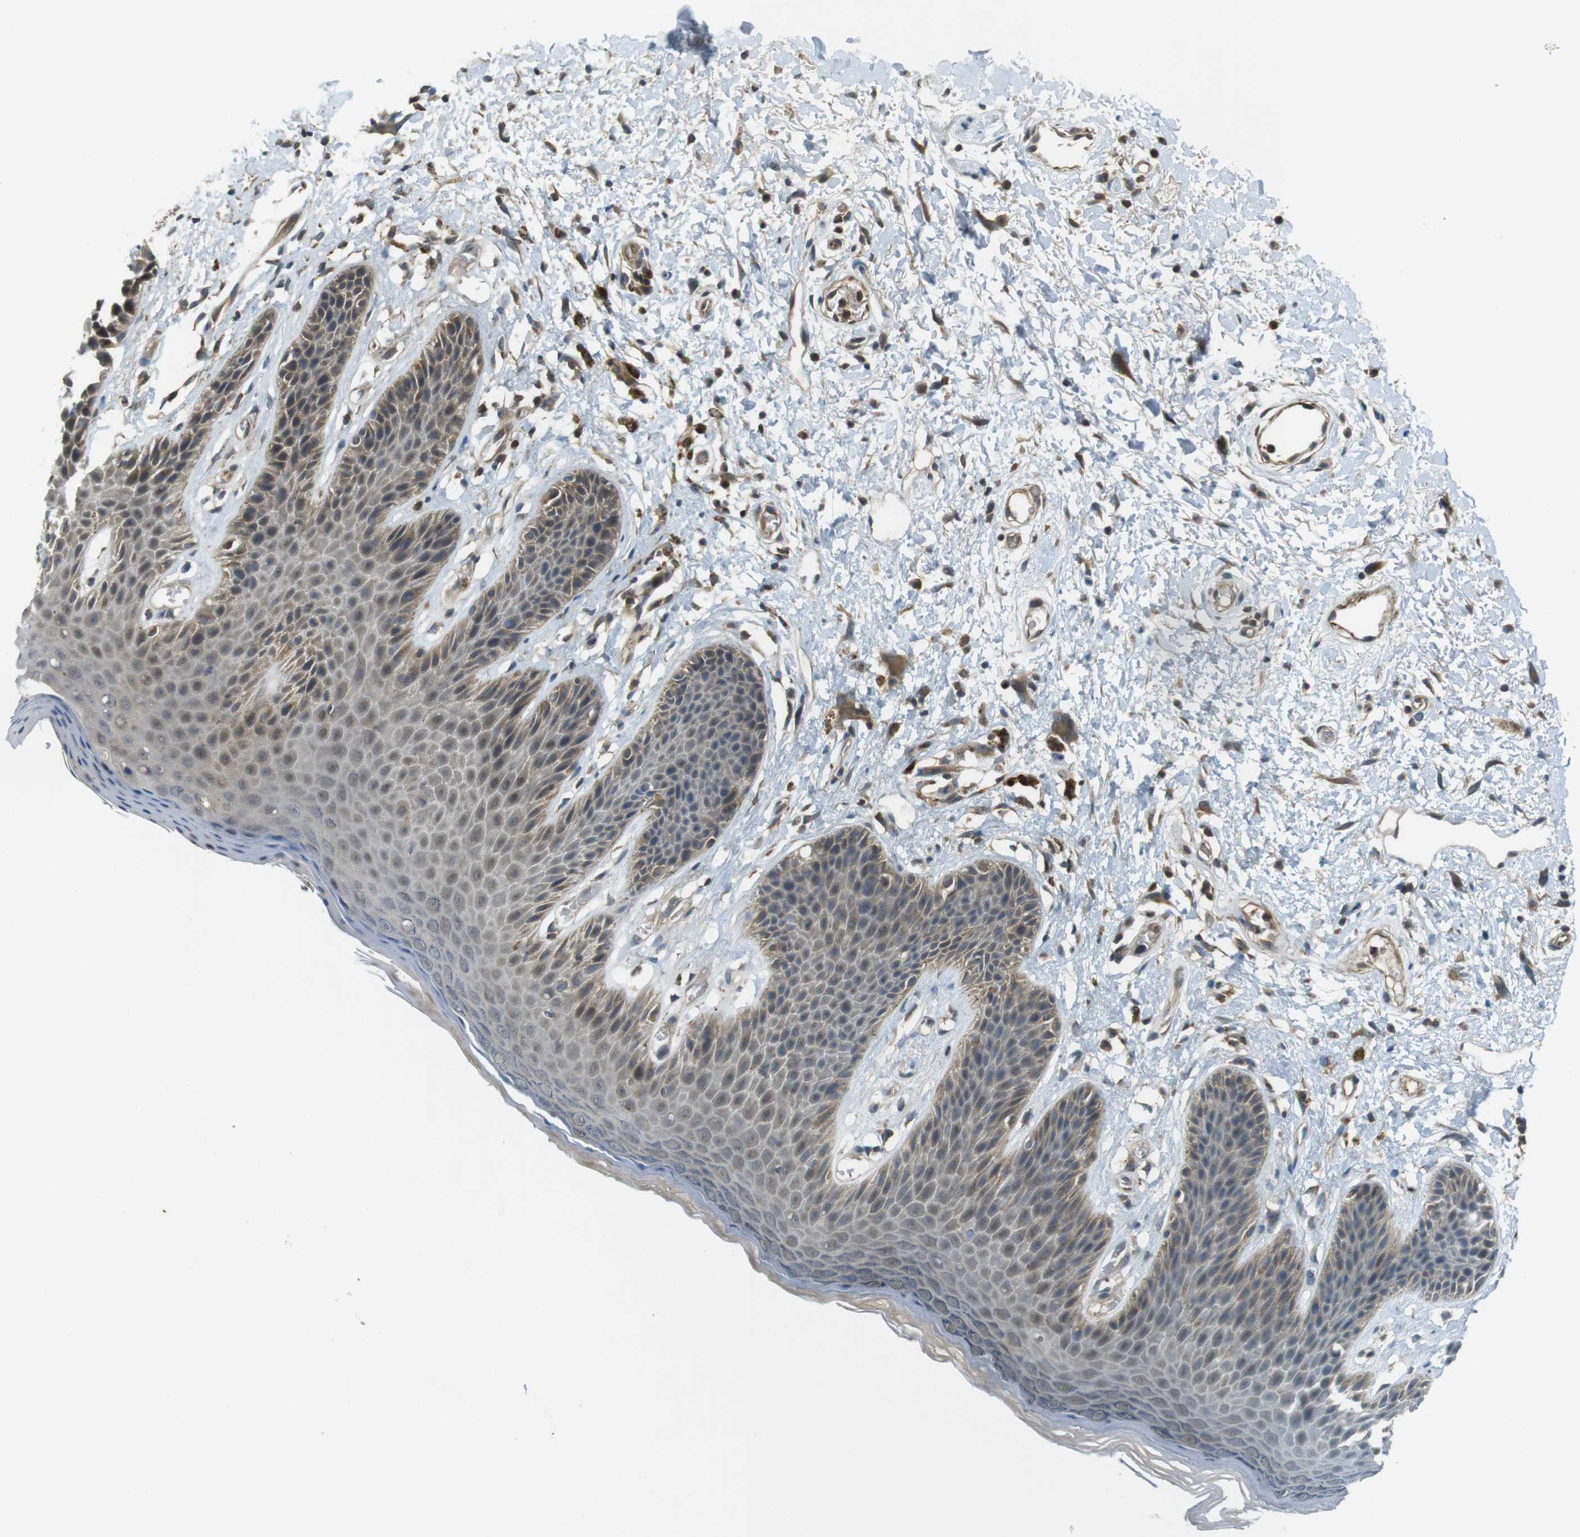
{"staining": {"intensity": "weak", "quantity": "25%-75%", "location": "cytoplasmic/membranous"}, "tissue": "skin", "cell_type": "Epidermal cells", "image_type": "normal", "snomed": [{"axis": "morphology", "description": "Normal tissue, NOS"}, {"axis": "topography", "description": "Anal"}], "caption": "Protein analysis of benign skin exhibits weak cytoplasmic/membranous staining in about 25%-75% of epidermal cells. The staining was performed using DAB to visualize the protein expression in brown, while the nuclei were stained in blue with hematoxylin (Magnification: 20x).", "gene": "LRRC3B", "patient": {"sex": "female", "age": 46}}